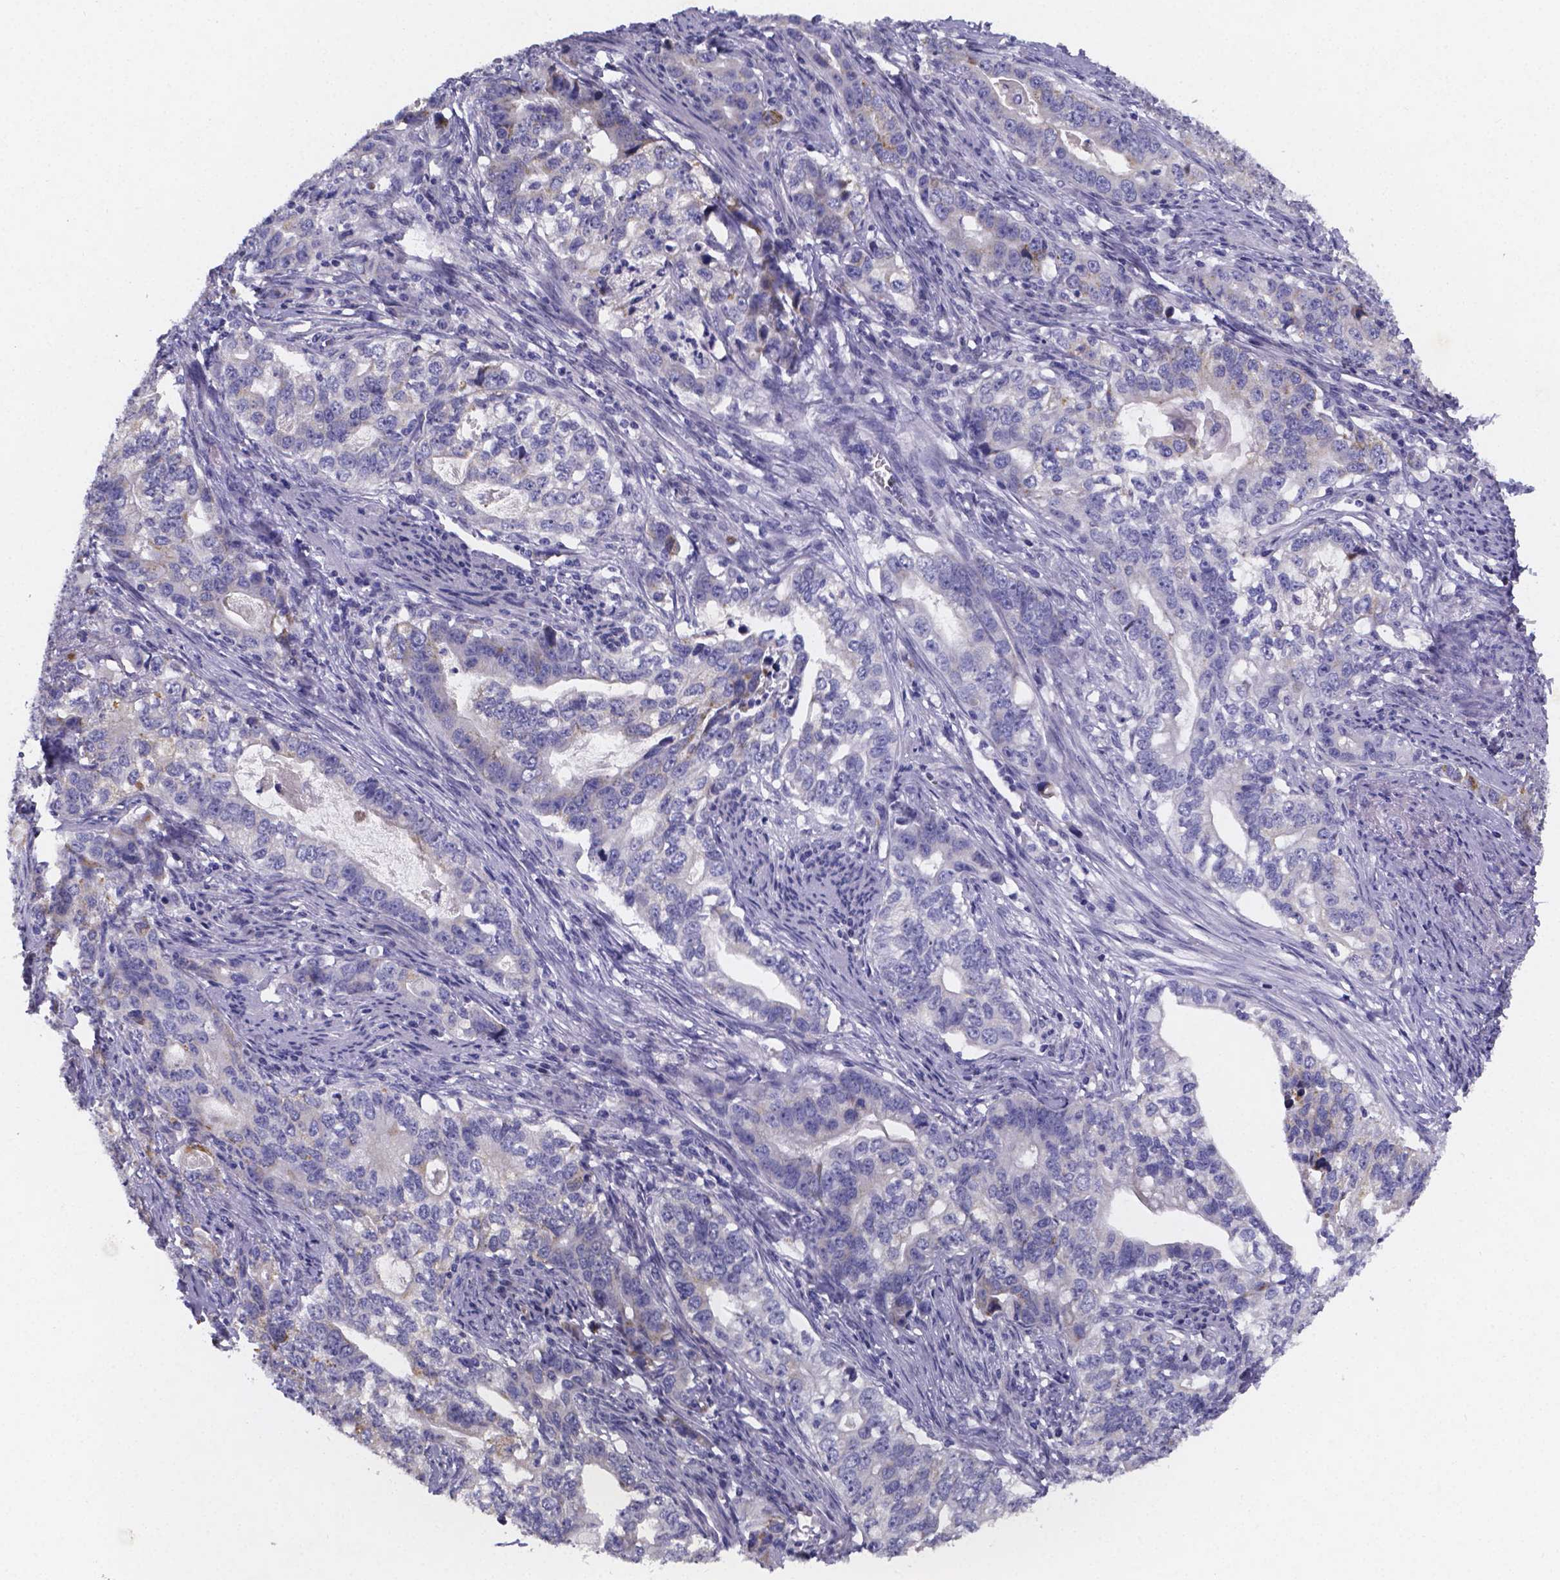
{"staining": {"intensity": "negative", "quantity": "none", "location": "none"}, "tissue": "stomach cancer", "cell_type": "Tumor cells", "image_type": "cancer", "snomed": [{"axis": "morphology", "description": "Adenocarcinoma, NOS"}, {"axis": "topography", "description": "Stomach, lower"}], "caption": "Tumor cells are negative for protein expression in human stomach cancer (adenocarcinoma).", "gene": "PAH", "patient": {"sex": "female", "age": 72}}